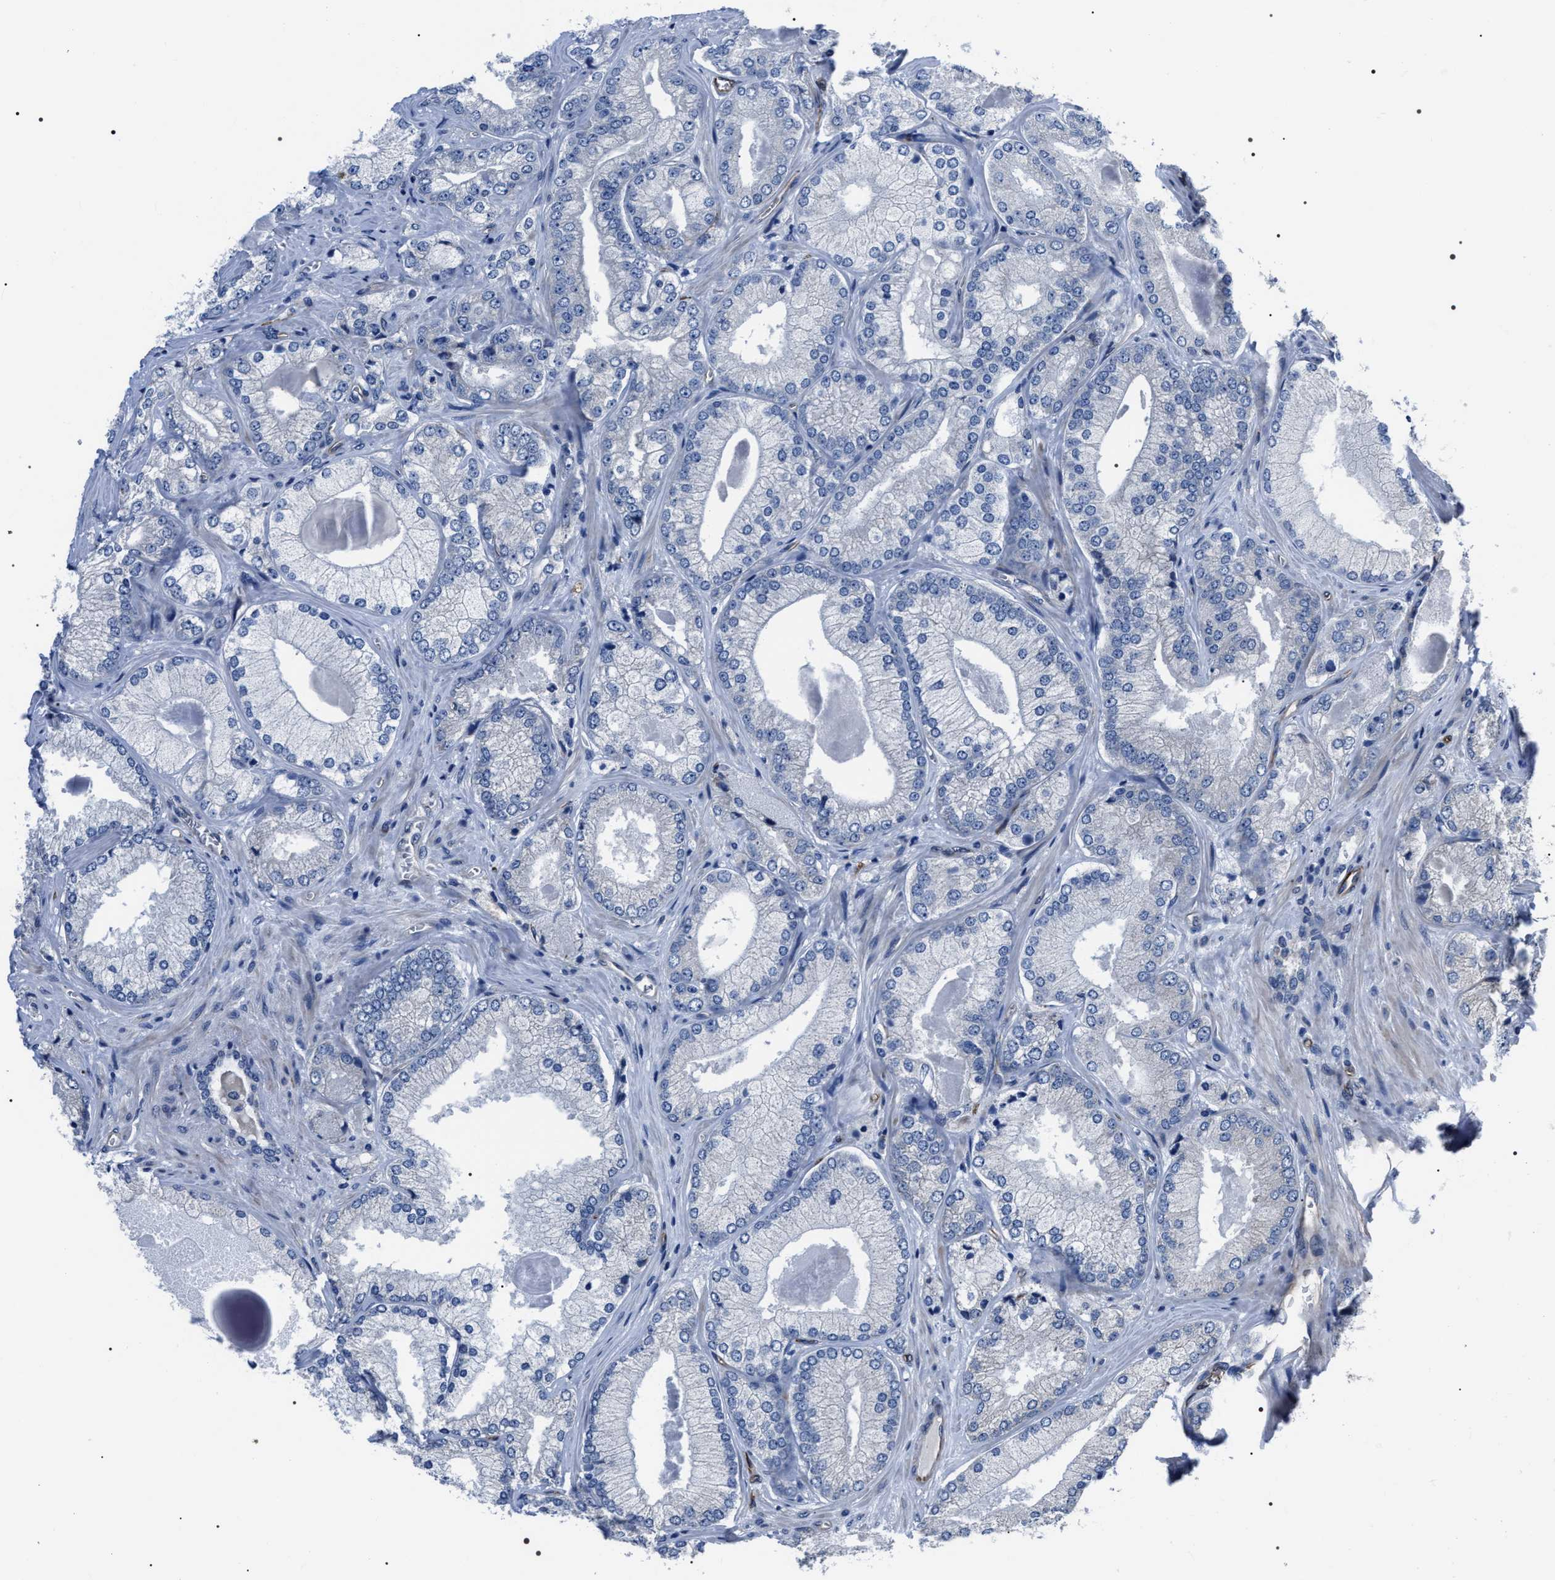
{"staining": {"intensity": "negative", "quantity": "none", "location": "none"}, "tissue": "prostate cancer", "cell_type": "Tumor cells", "image_type": "cancer", "snomed": [{"axis": "morphology", "description": "Adenocarcinoma, Low grade"}, {"axis": "topography", "description": "Prostate"}], "caption": "The histopathology image exhibits no staining of tumor cells in adenocarcinoma (low-grade) (prostate).", "gene": "PKD1L1", "patient": {"sex": "male", "age": 65}}